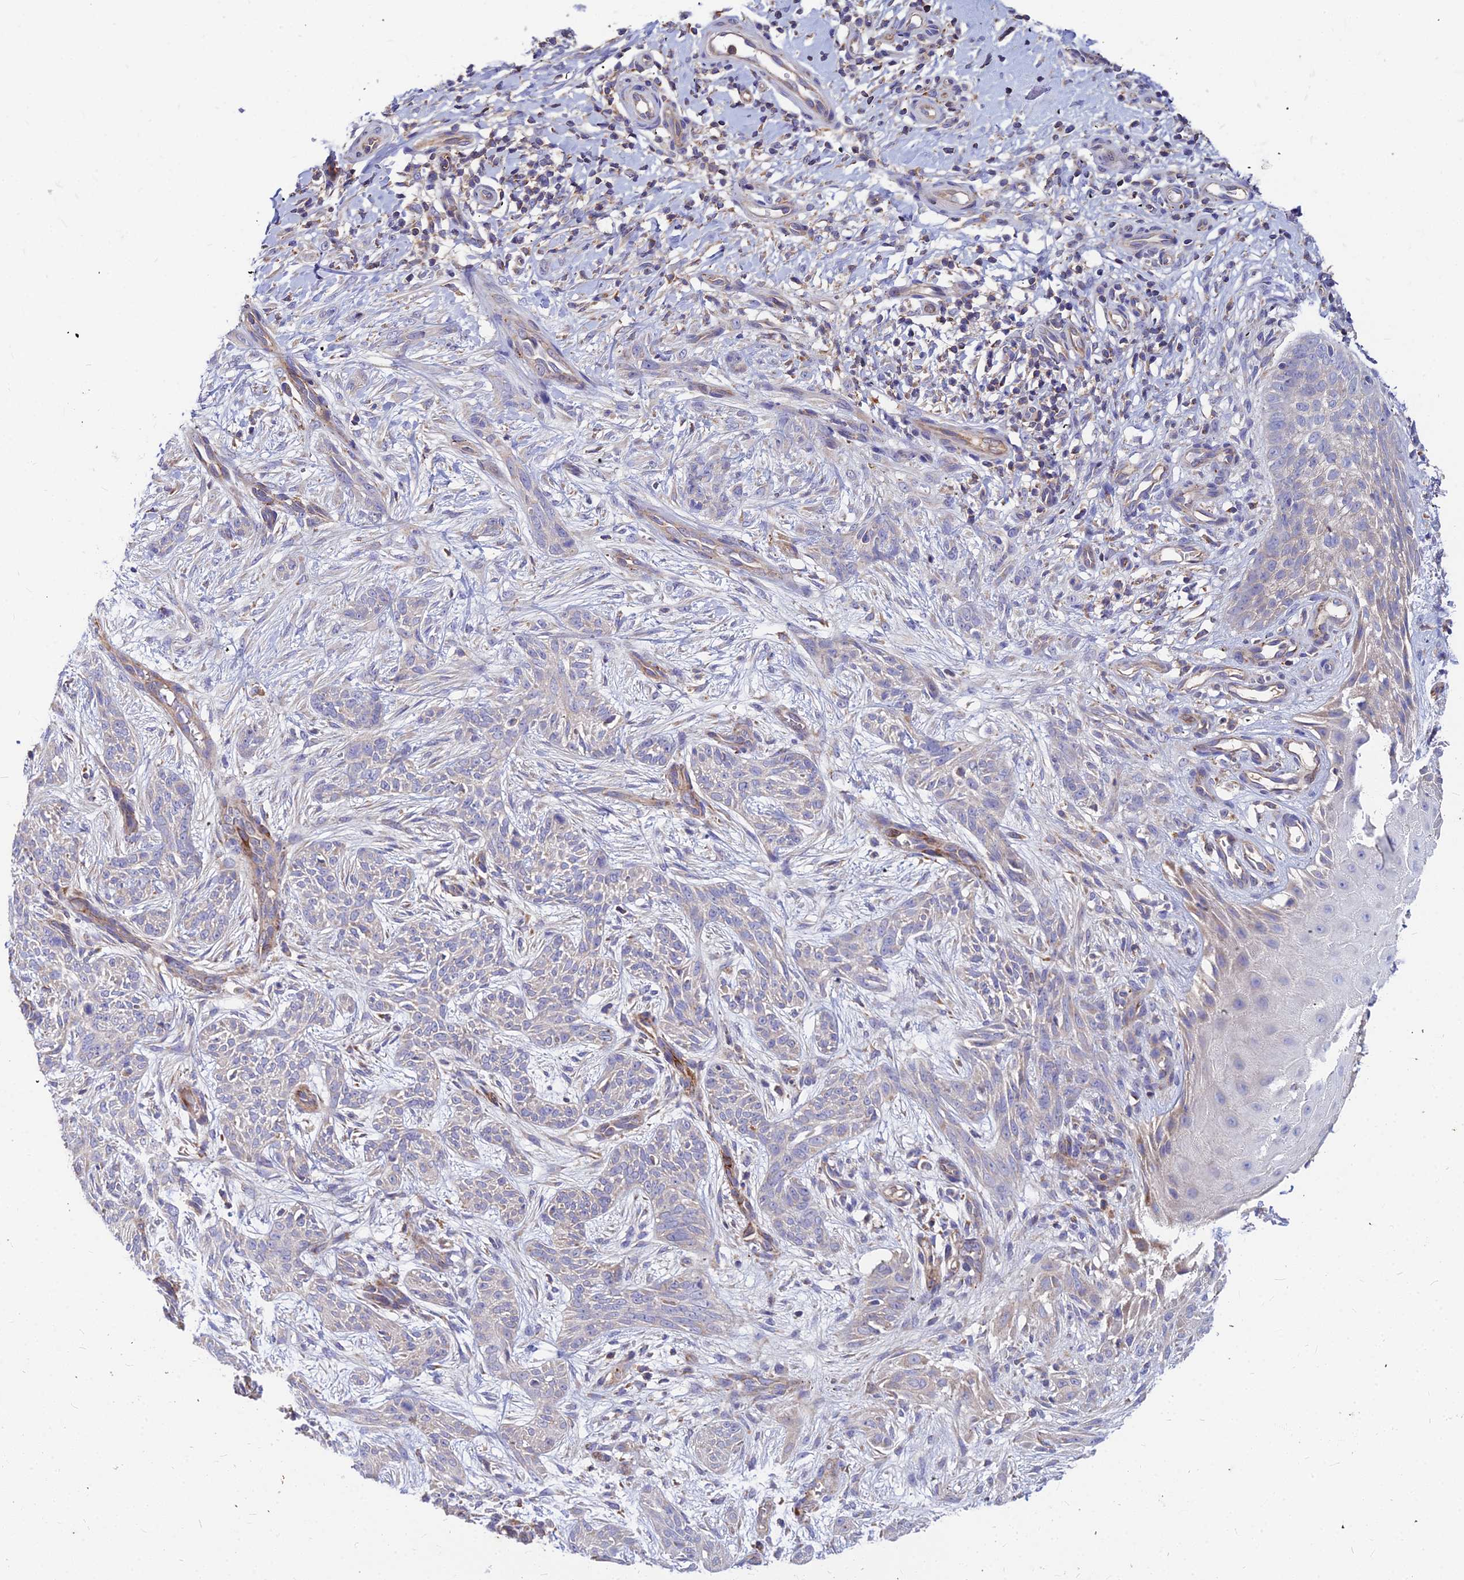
{"staining": {"intensity": "negative", "quantity": "none", "location": "none"}, "tissue": "skin cancer", "cell_type": "Tumor cells", "image_type": "cancer", "snomed": [{"axis": "morphology", "description": "Basal cell carcinoma"}, {"axis": "topography", "description": "Skin"}], "caption": "Tumor cells show no significant protein staining in skin cancer. (Stains: DAB immunohistochemistry (IHC) with hematoxylin counter stain, Microscopy: brightfield microscopy at high magnification).", "gene": "ASPHD1", "patient": {"sex": "female", "age": 82}}